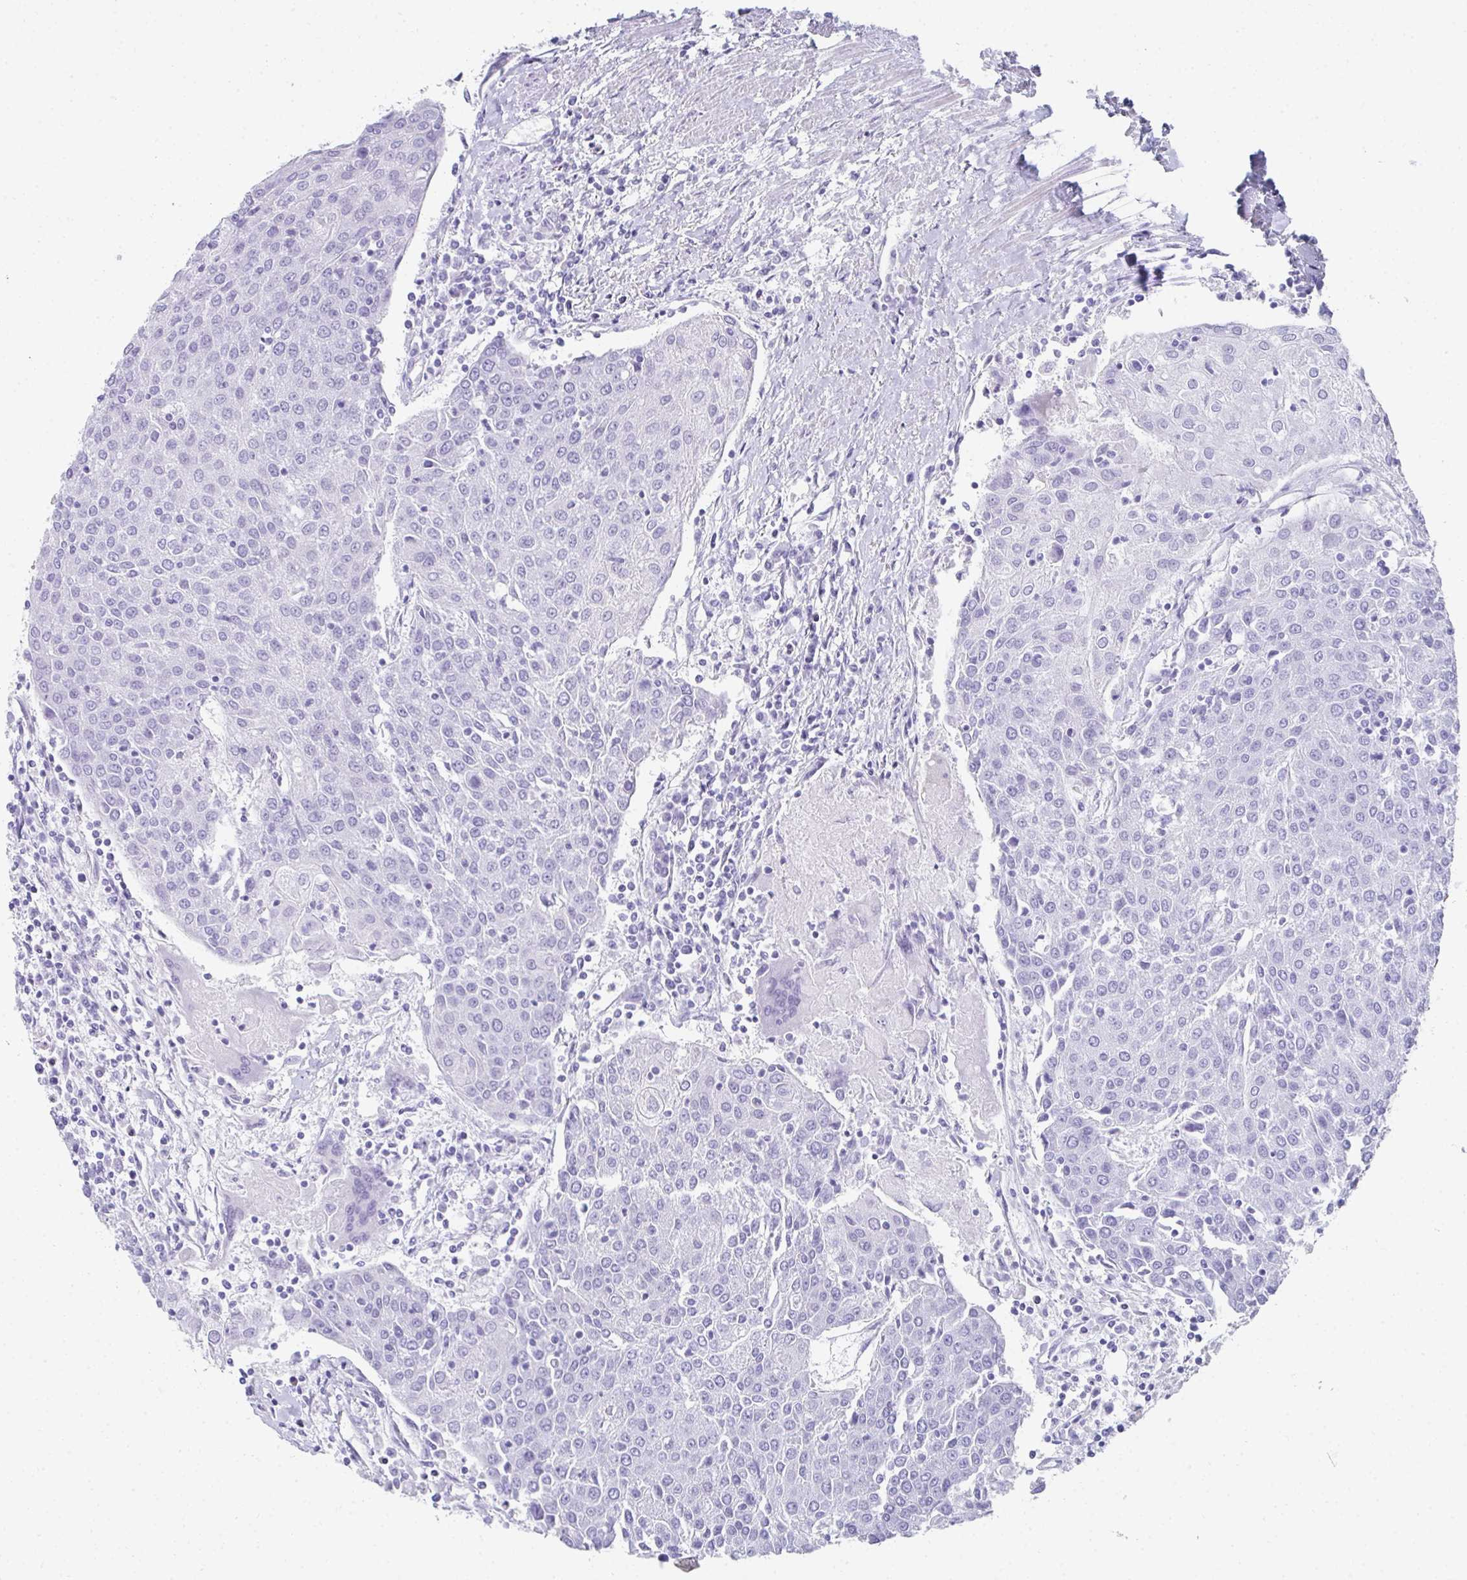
{"staining": {"intensity": "negative", "quantity": "none", "location": "none"}, "tissue": "urothelial cancer", "cell_type": "Tumor cells", "image_type": "cancer", "snomed": [{"axis": "morphology", "description": "Urothelial carcinoma, High grade"}, {"axis": "topography", "description": "Urinary bladder"}], "caption": "An immunohistochemistry micrograph of urothelial cancer is shown. There is no staining in tumor cells of urothelial cancer. (Brightfield microscopy of DAB (3,3'-diaminobenzidine) immunohistochemistry (IHC) at high magnification).", "gene": "RLF", "patient": {"sex": "female", "age": 85}}